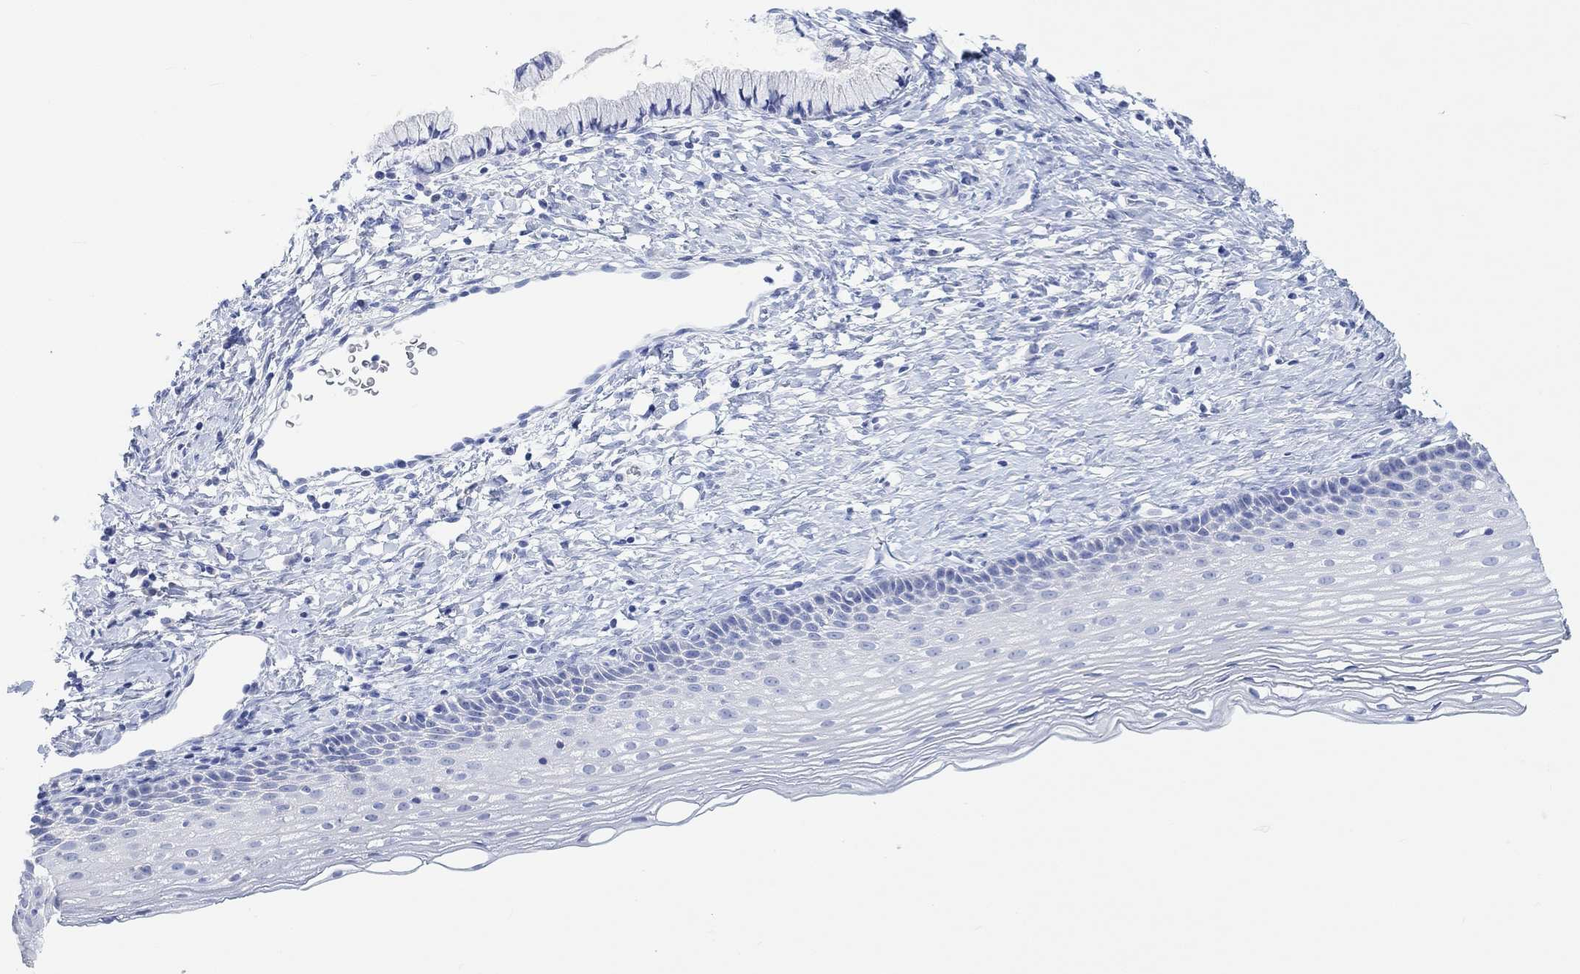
{"staining": {"intensity": "negative", "quantity": "none", "location": "none"}, "tissue": "cervix", "cell_type": "Glandular cells", "image_type": "normal", "snomed": [{"axis": "morphology", "description": "Normal tissue, NOS"}, {"axis": "topography", "description": "Cervix"}], "caption": "Glandular cells are negative for brown protein staining in unremarkable cervix. The staining was performed using DAB to visualize the protein expression in brown, while the nuclei were stained in blue with hematoxylin (Magnification: 20x).", "gene": "CALCA", "patient": {"sex": "female", "age": 39}}